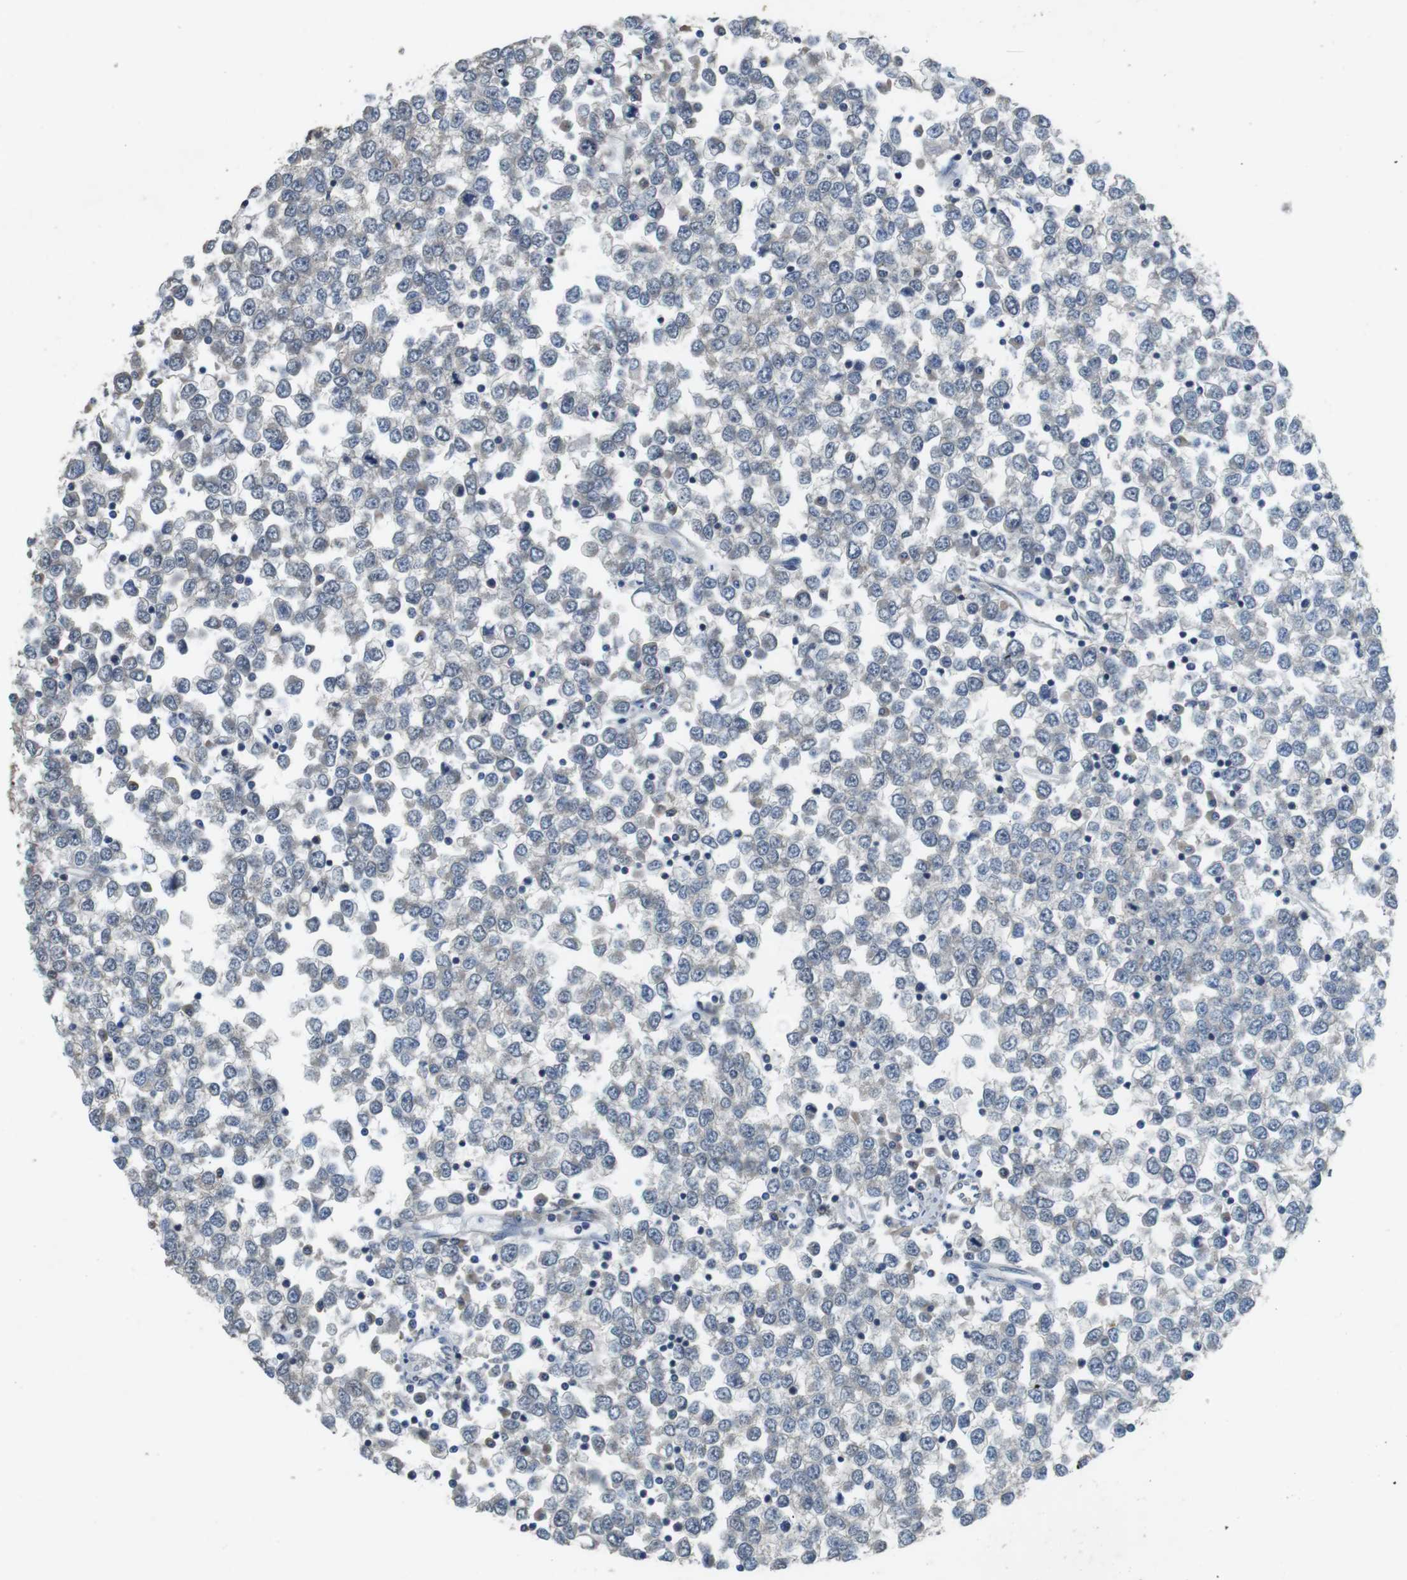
{"staining": {"intensity": "negative", "quantity": "none", "location": "none"}, "tissue": "testis cancer", "cell_type": "Tumor cells", "image_type": "cancer", "snomed": [{"axis": "morphology", "description": "Seminoma, NOS"}, {"axis": "topography", "description": "Testis"}], "caption": "Testis cancer (seminoma) was stained to show a protein in brown. There is no significant expression in tumor cells. (Brightfield microscopy of DAB immunohistochemistry at high magnification).", "gene": "CLDN7", "patient": {"sex": "male", "age": 65}}